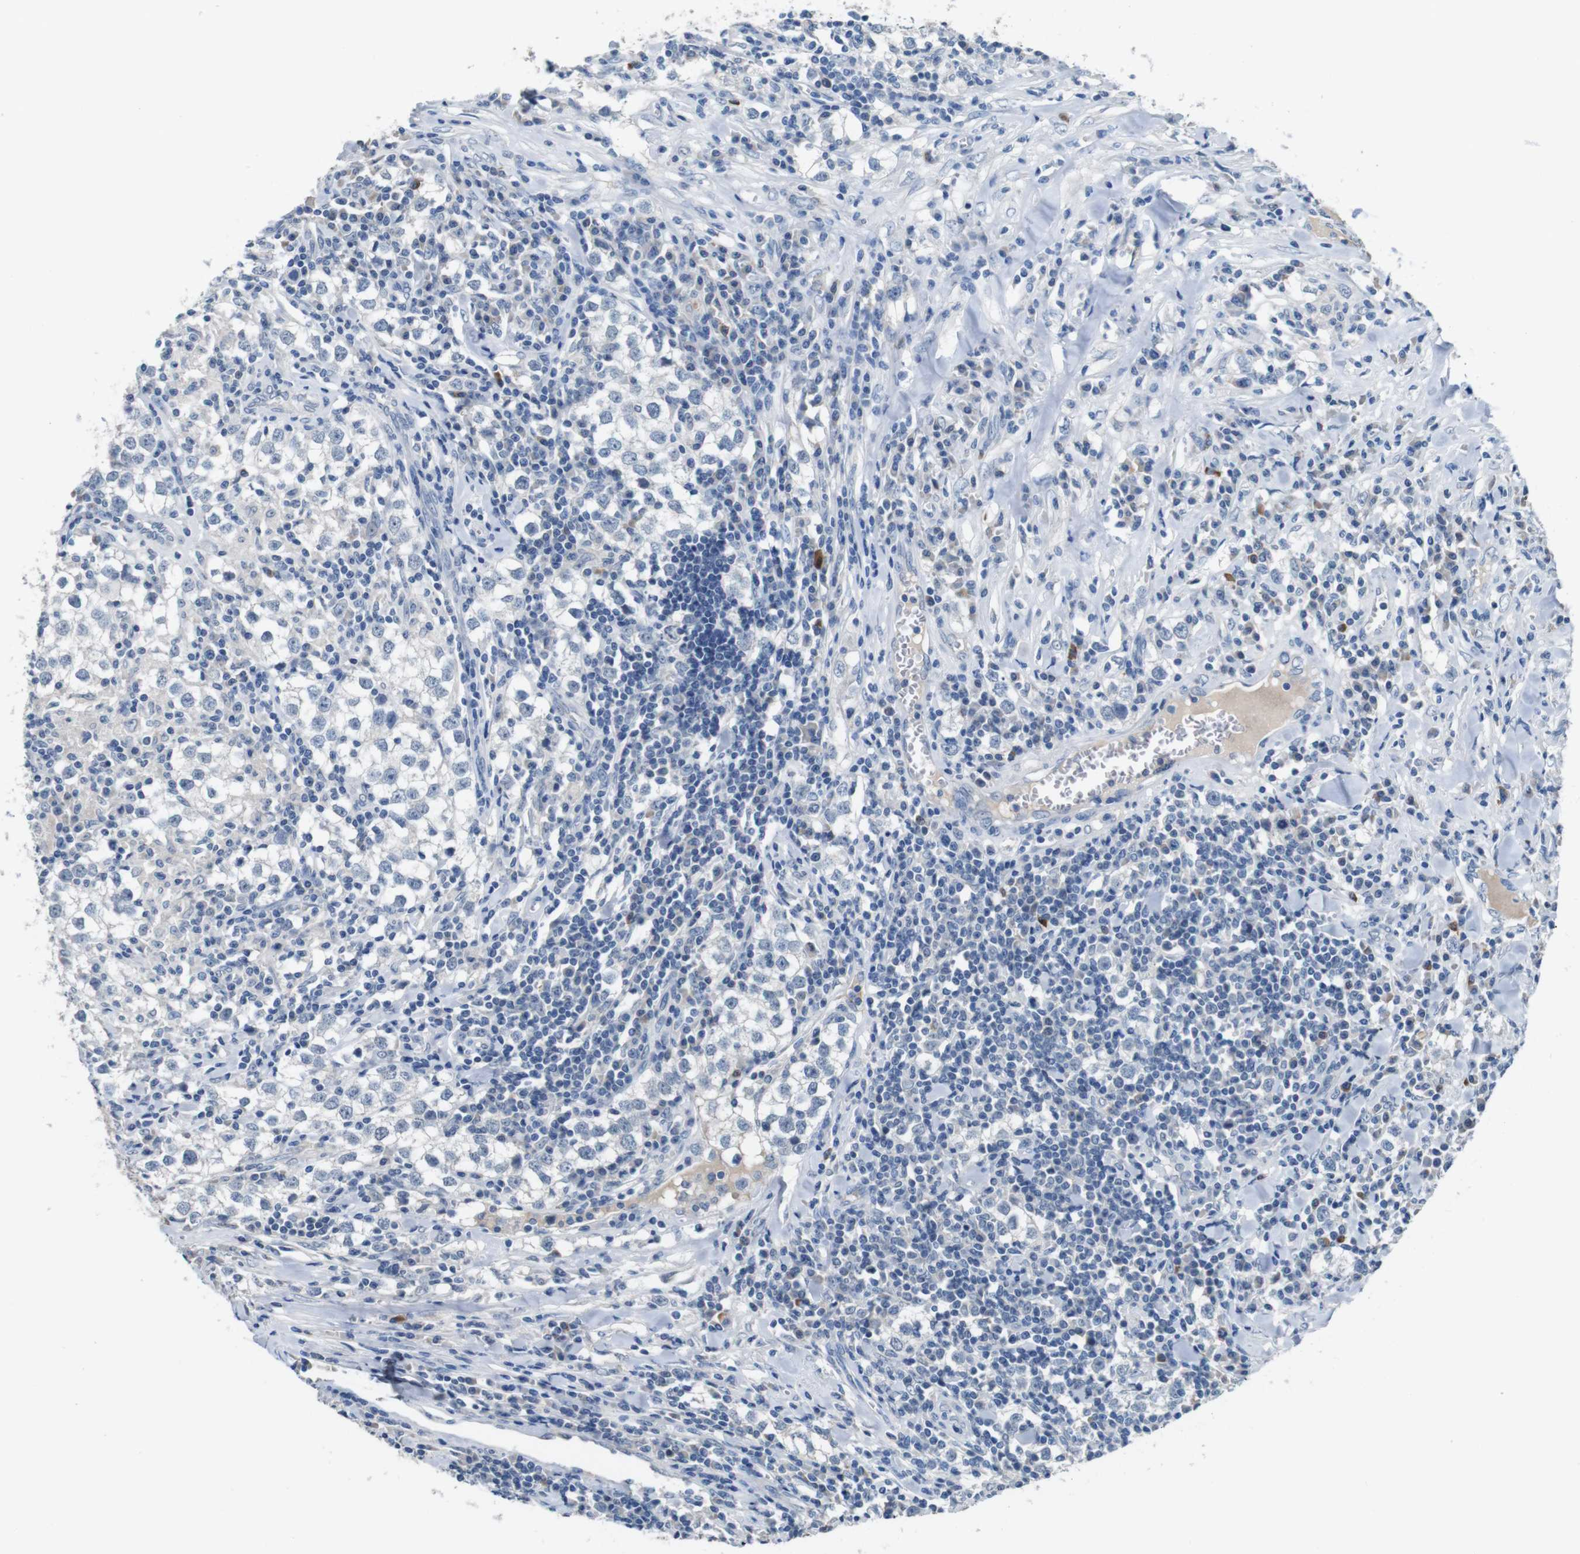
{"staining": {"intensity": "negative", "quantity": "none", "location": "none"}, "tissue": "testis cancer", "cell_type": "Tumor cells", "image_type": "cancer", "snomed": [{"axis": "morphology", "description": "Seminoma, NOS"}, {"axis": "morphology", "description": "Carcinoma, Embryonal, NOS"}, {"axis": "topography", "description": "Testis"}], "caption": "Testis cancer stained for a protein using IHC displays no positivity tumor cells.", "gene": "SLC2A8", "patient": {"sex": "male", "age": 36}}